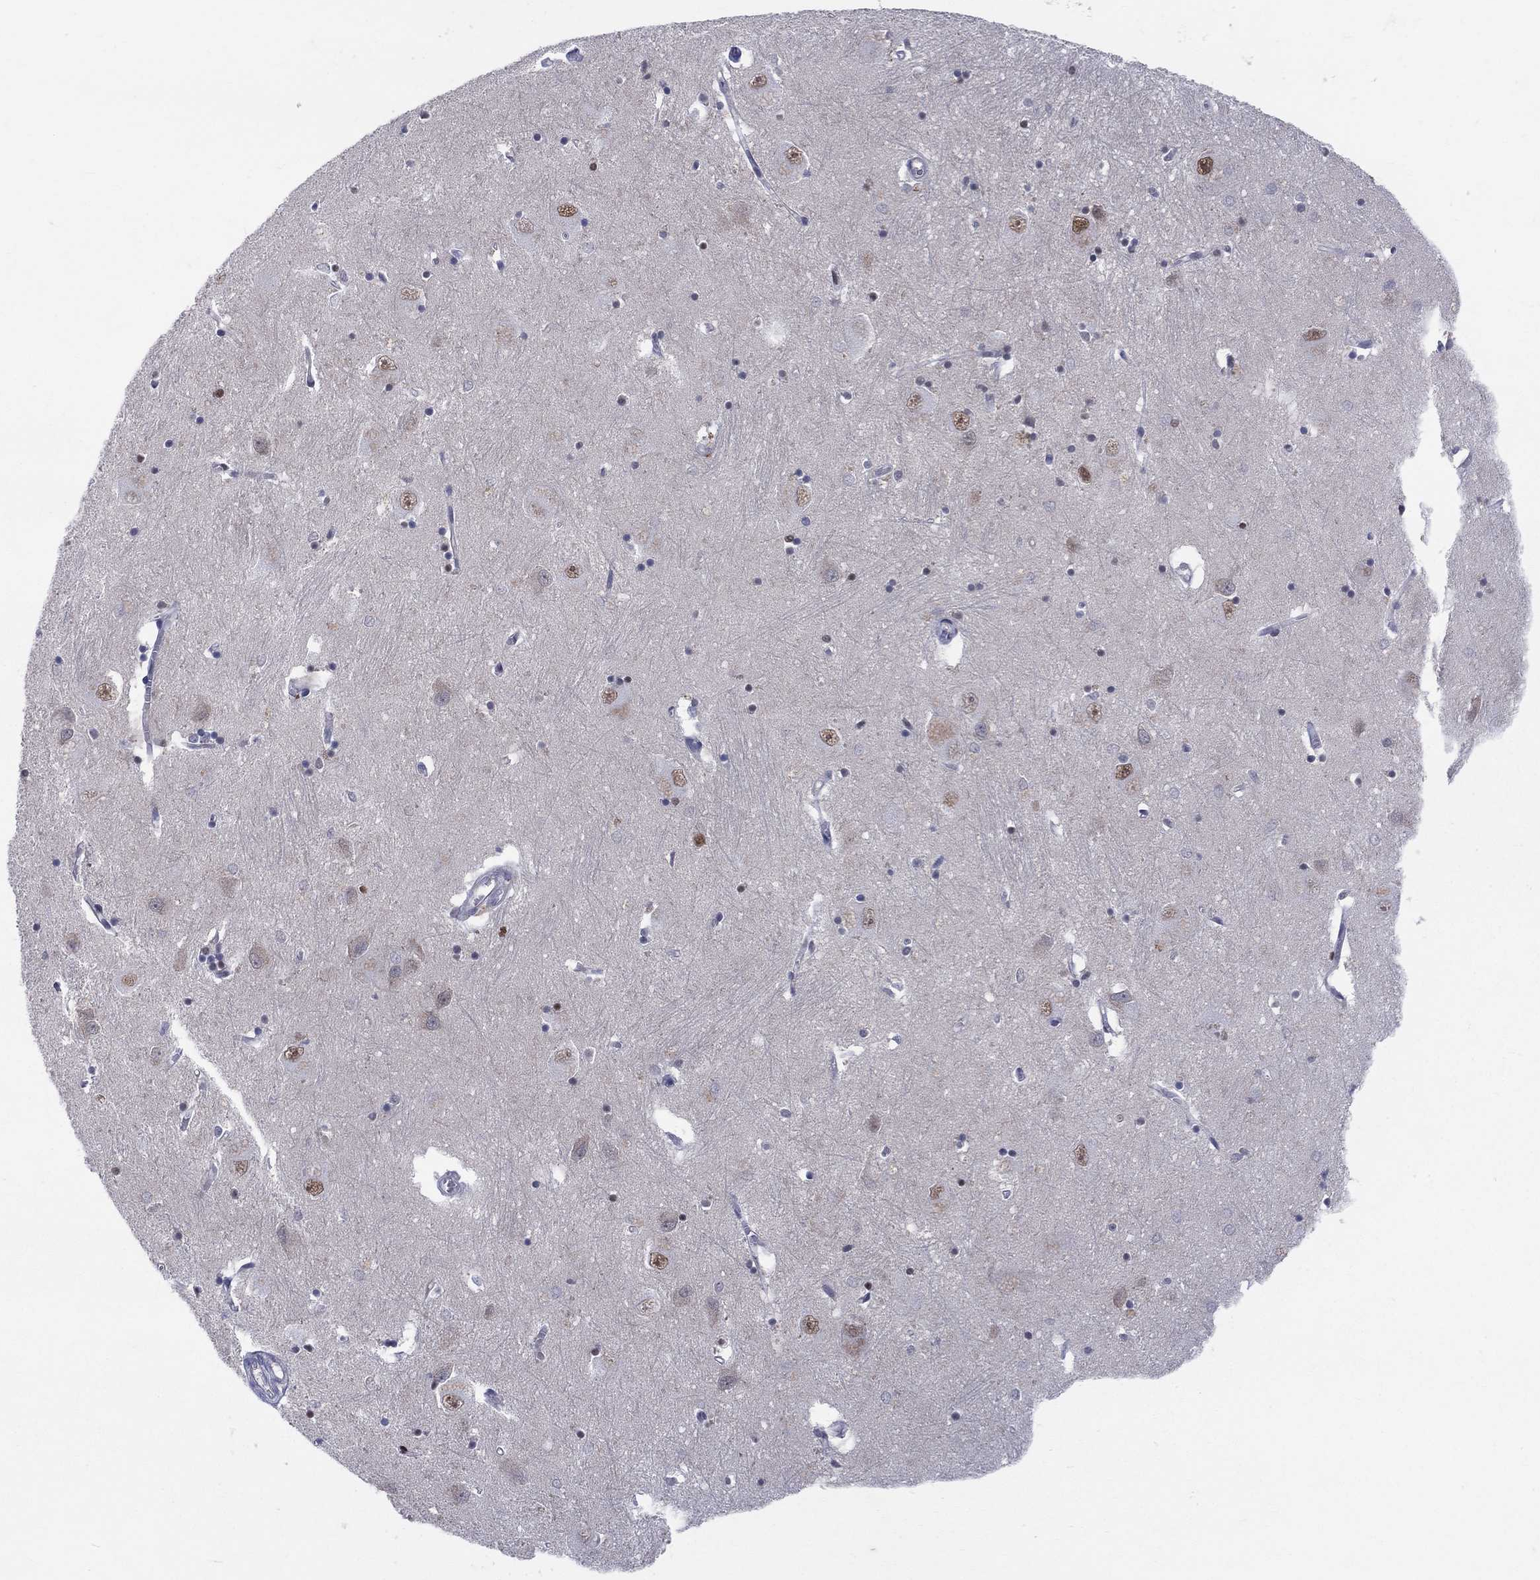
{"staining": {"intensity": "negative", "quantity": "none", "location": "none"}, "tissue": "caudate", "cell_type": "Glial cells", "image_type": "normal", "snomed": [{"axis": "morphology", "description": "Normal tissue, NOS"}, {"axis": "topography", "description": "Lateral ventricle wall"}], "caption": "The histopathology image exhibits no staining of glial cells in normal caudate.", "gene": "ZNHIT3", "patient": {"sex": "male", "age": 54}}